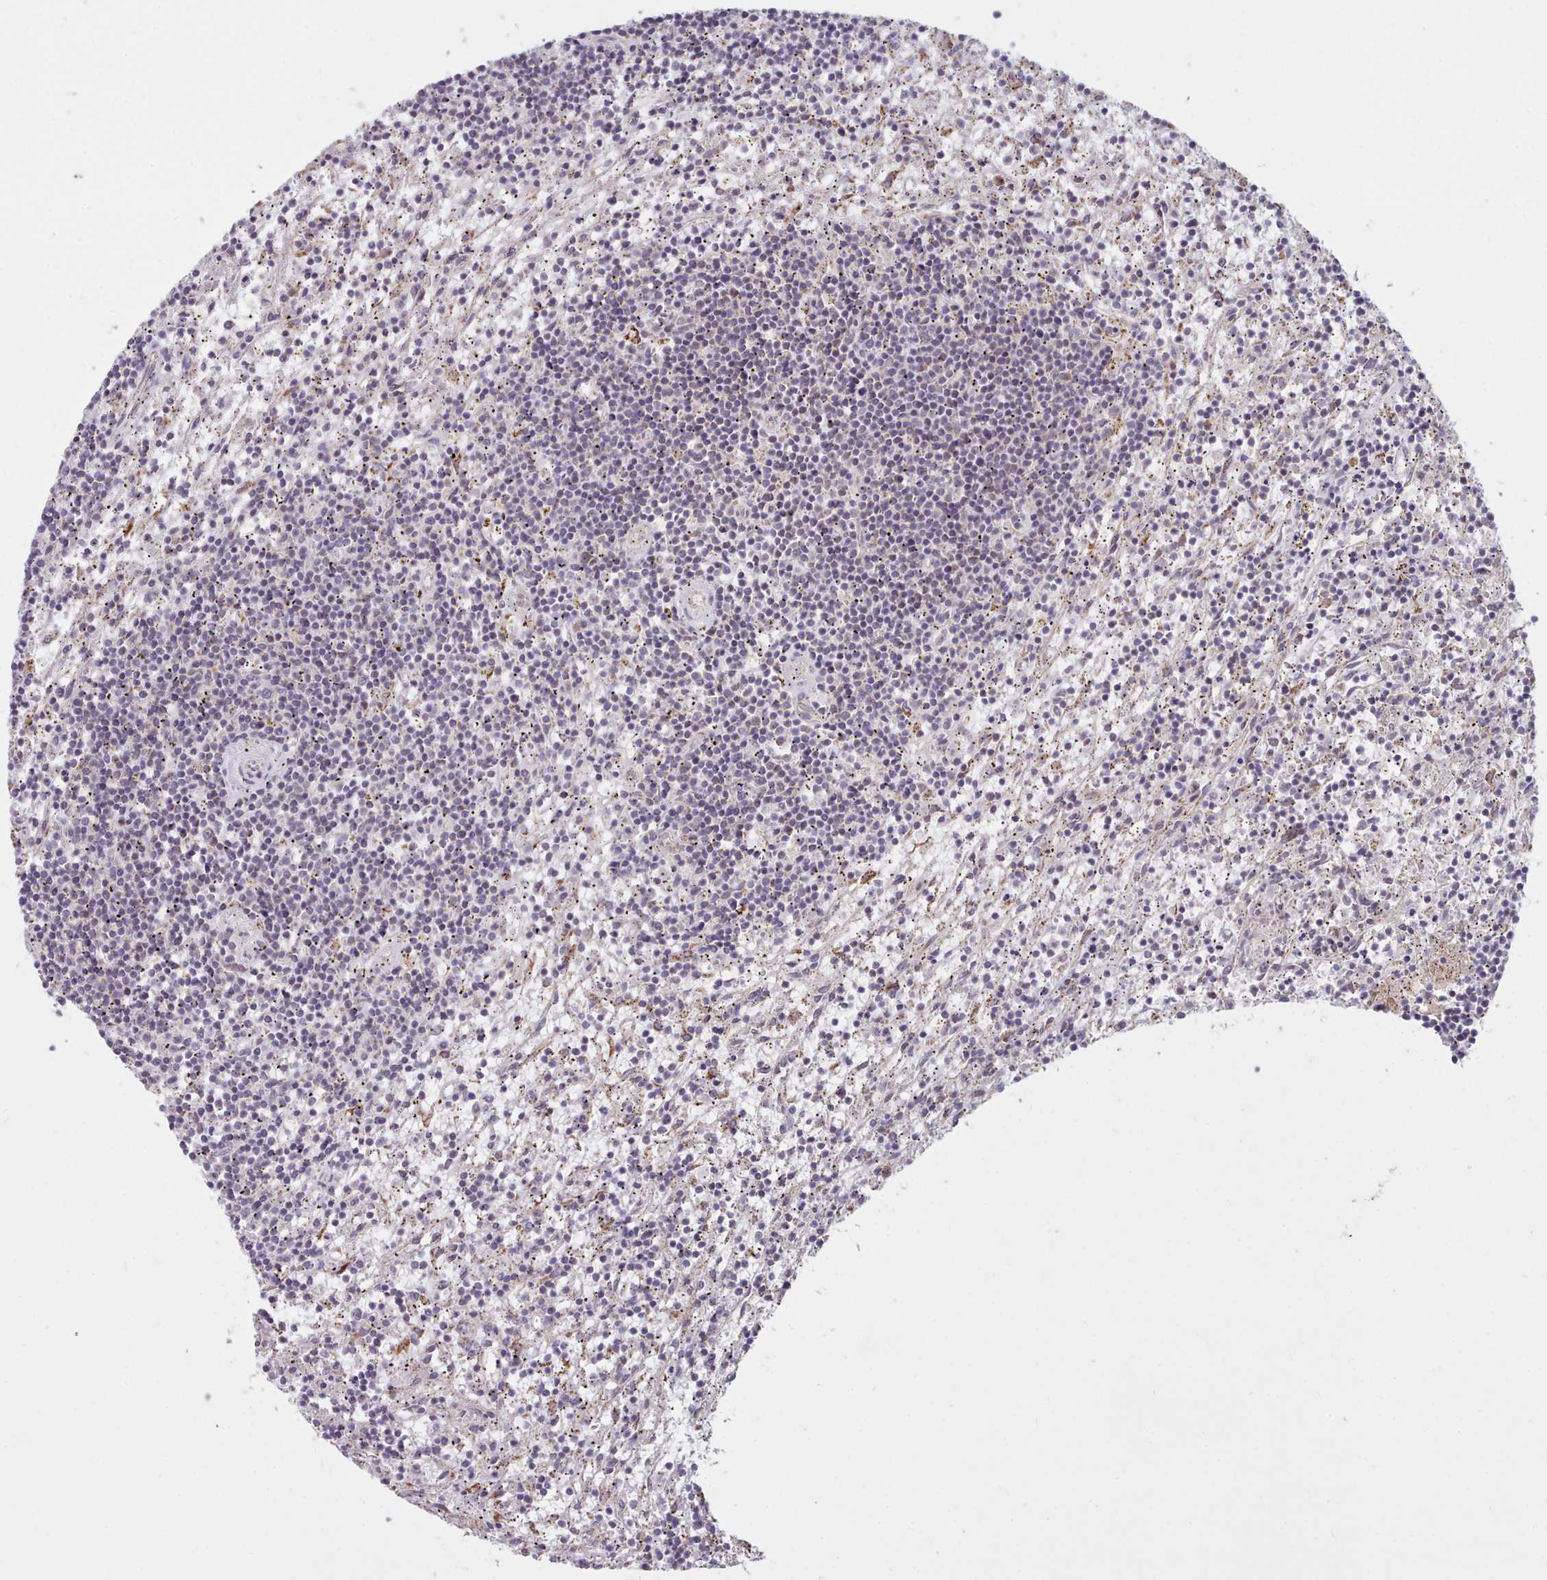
{"staining": {"intensity": "moderate", "quantity": "<25%", "location": "cytoplasmic/membranous"}, "tissue": "lymphoma", "cell_type": "Tumor cells", "image_type": "cancer", "snomed": [{"axis": "morphology", "description": "Malignant lymphoma, non-Hodgkin's type, Low grade"}, {"axis": "topography", "description": "Spleen"}], "caption": "Immunohistochemistry (IHC) histopathology image of lymphoma stained for a protein (brown), which reveals low levels of moderate cytoplasmic/membranous expression in approximately <25% of tumor cells.", "gene": "HSDL2", "patient": {"sex": "male", "age": 76}}